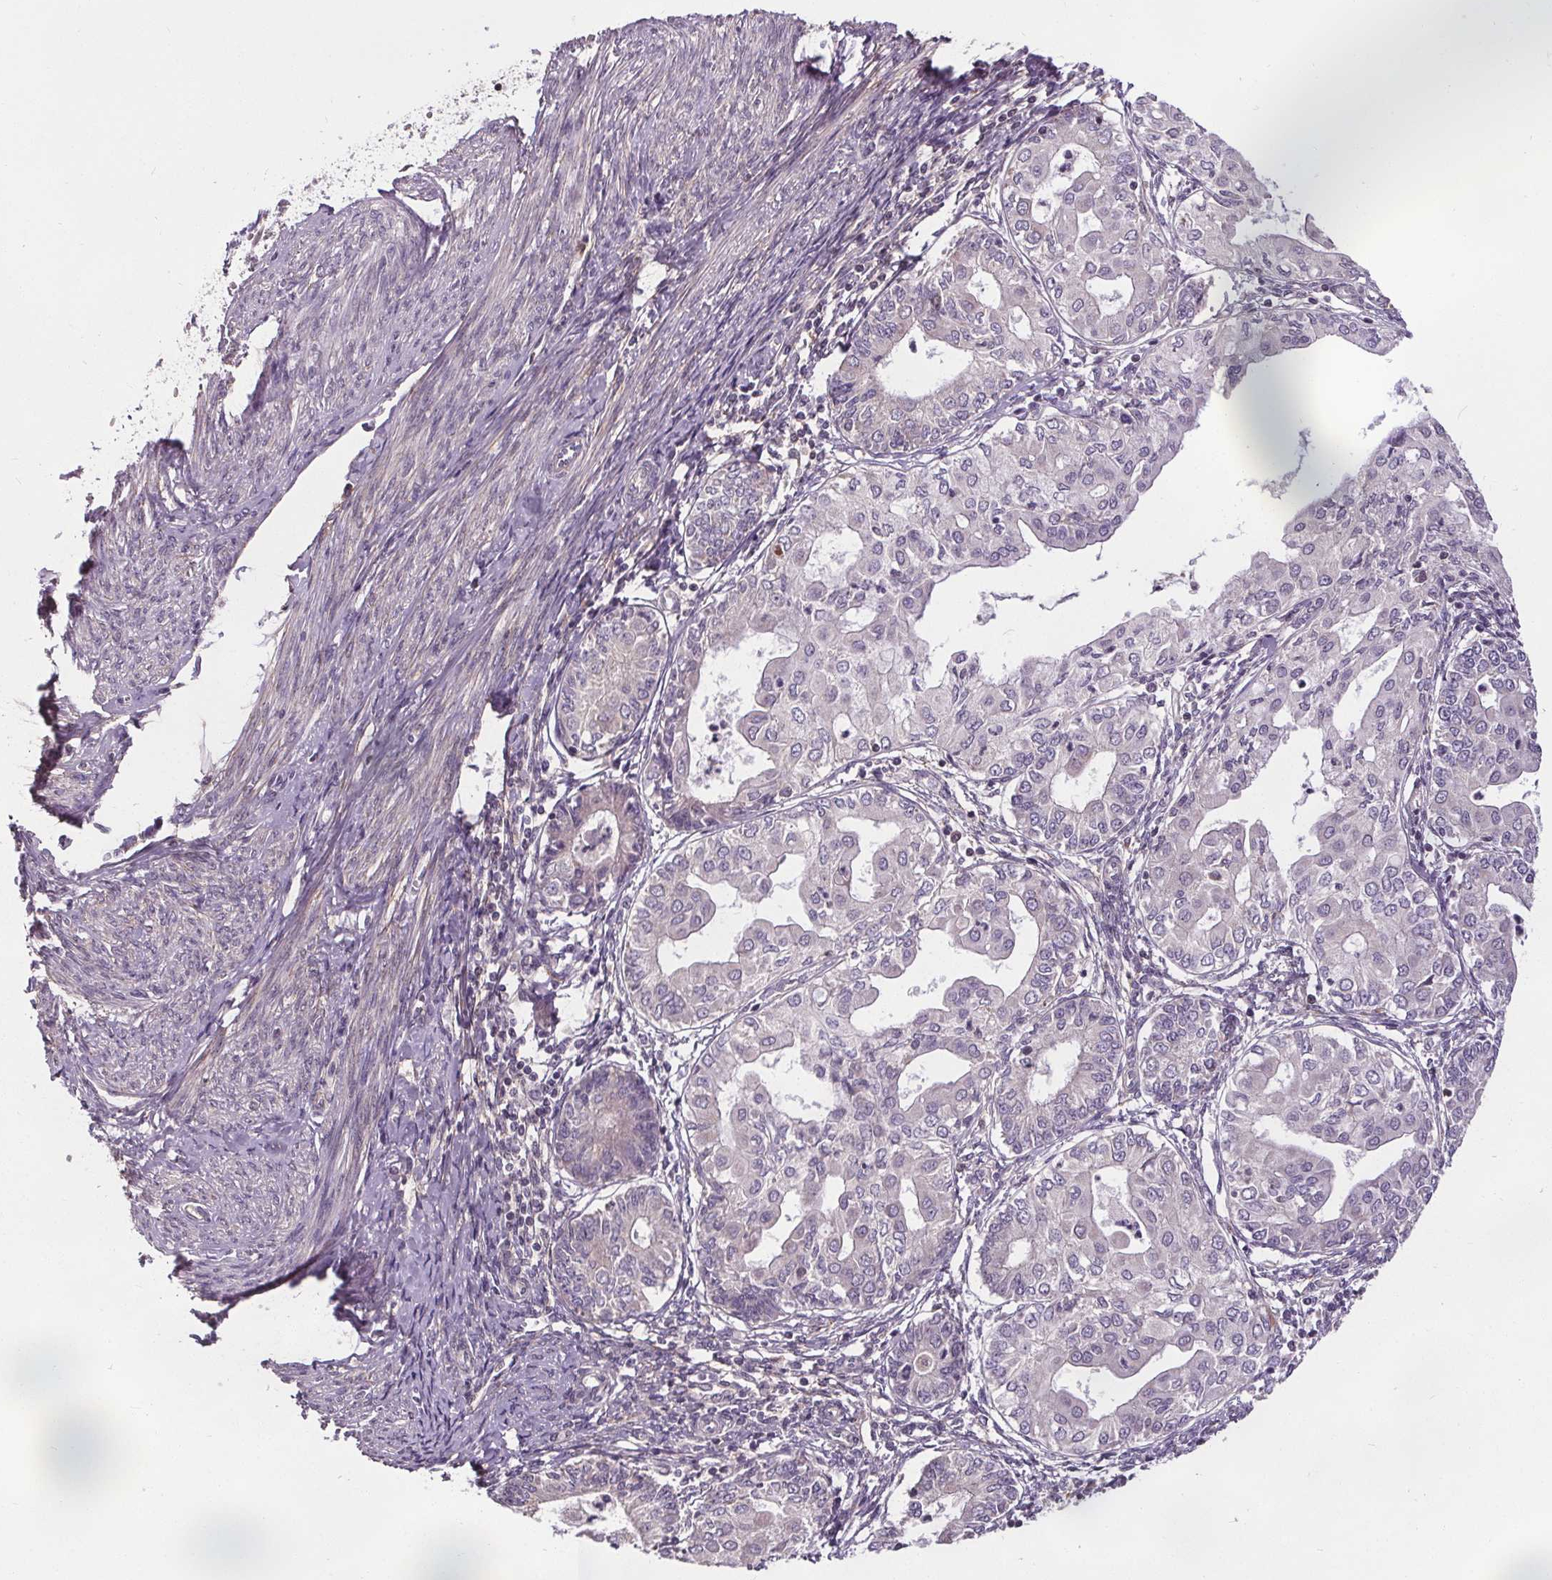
{"staining": {"intensity": "negative", "quantity": "none", "location": "none"}, "tissue": "endometrial cancer", "cell_type": "Tumor cells", "image_type": "cancer", "snomed": [{"axis": "morphology", "description": "Adenocarcinoma, NOS"}, {"axis": "topography", "description": "Endometrium"}], "caption": "Tumor cells show no significant protein positivity in endometrial cancer.", "gene": "KIAA0232", "patient": {"sex": "female", "age": 68}}